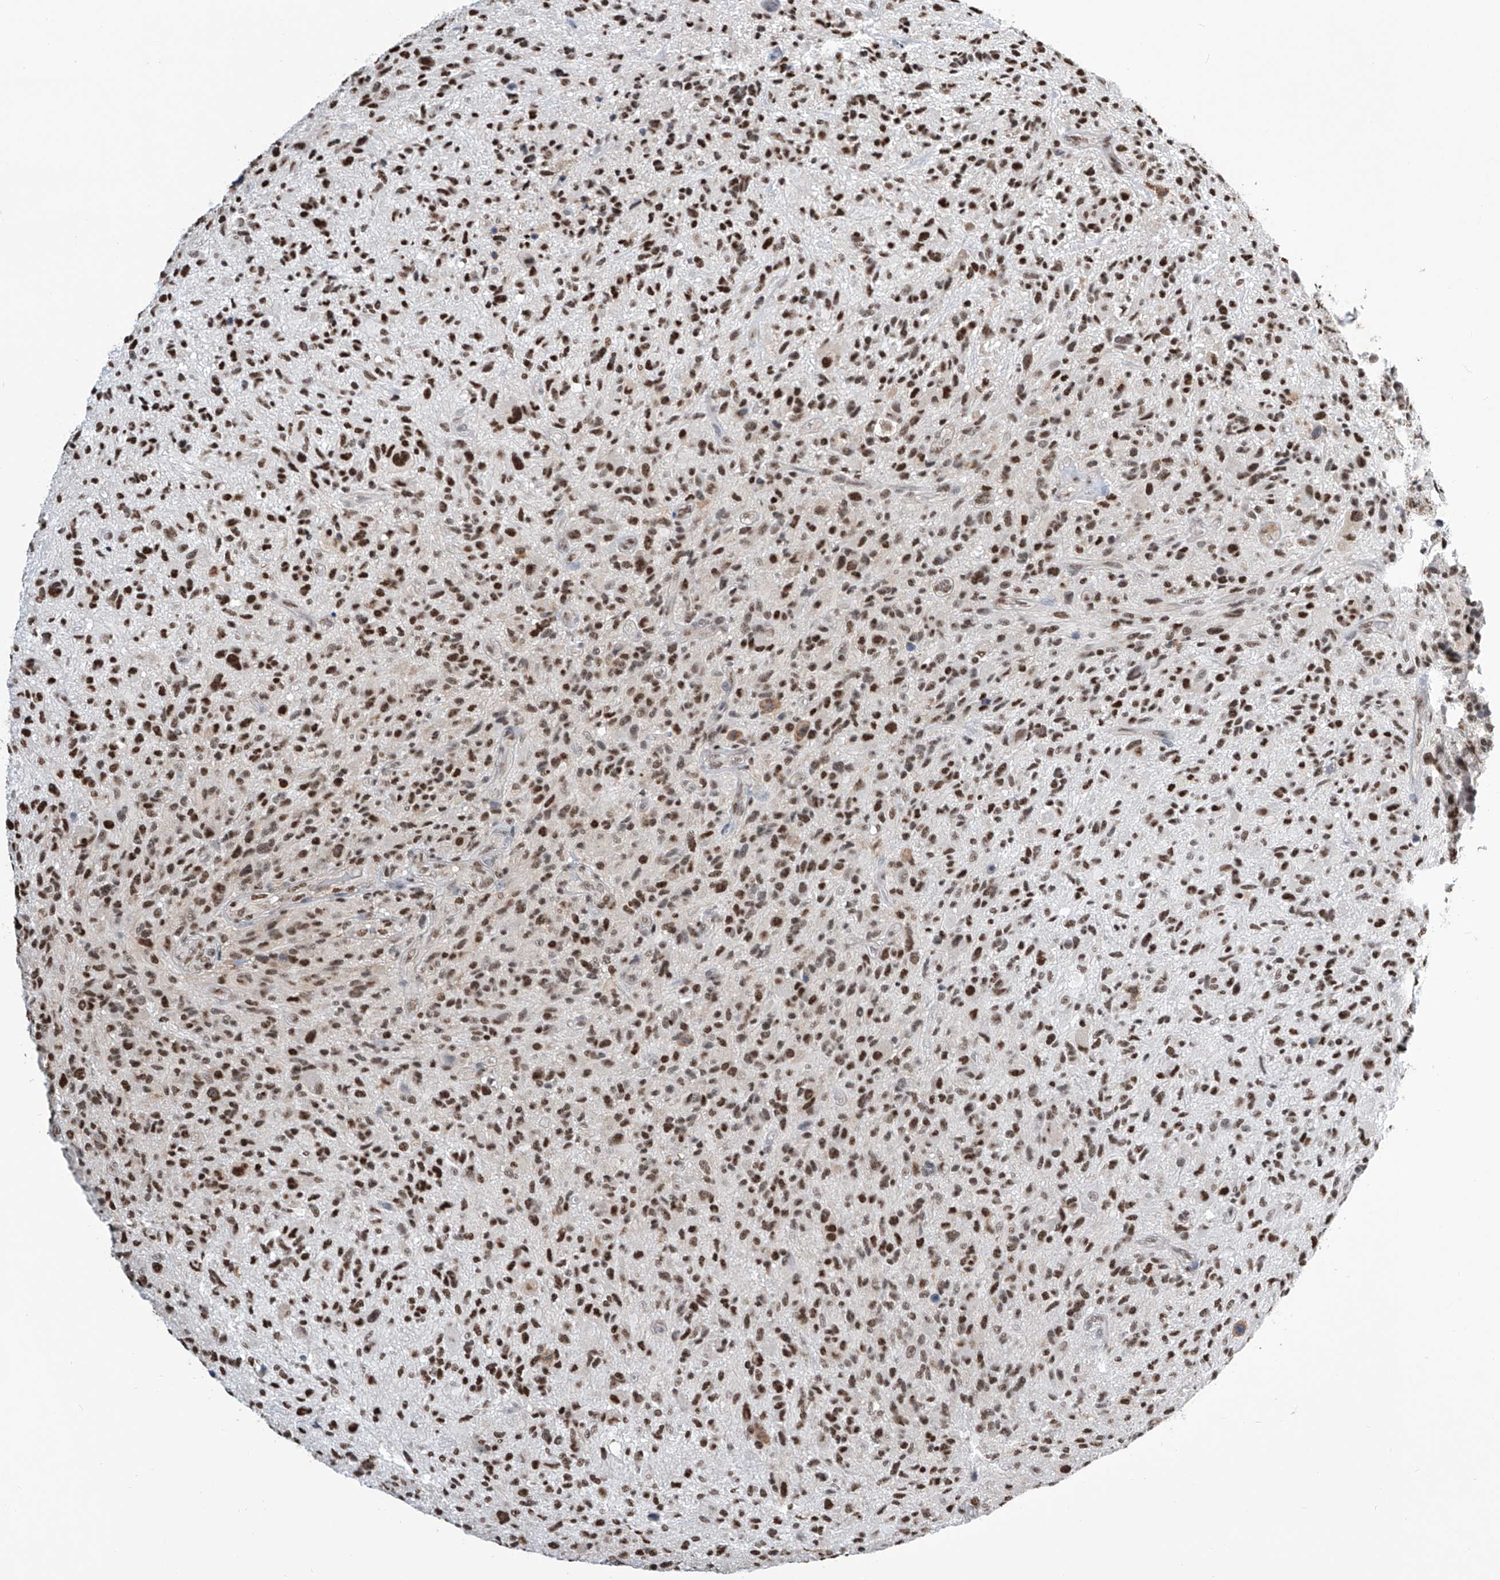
{"staining": {"intensity": "moderate", "quantity": ">75%", "location": "nuclear"}, "tissue": "glioma", "cell_type": "Tumor cells", "image_type": "cancer", "snomed": [{"axis": "morphology", "description": "Glioma, malignant, High grade"}, {"axis": "topography", "description": "Brain"}], "caption": "DAB immunohistochemical staining of glioma exhibits moderate nuclear protein expression in approximately >75% of tumor cells. (DAB IHC with brightfield microscopy, high magnification).", "gene": "SREBF2", "patient": {"sex": "male", "age": 47}}